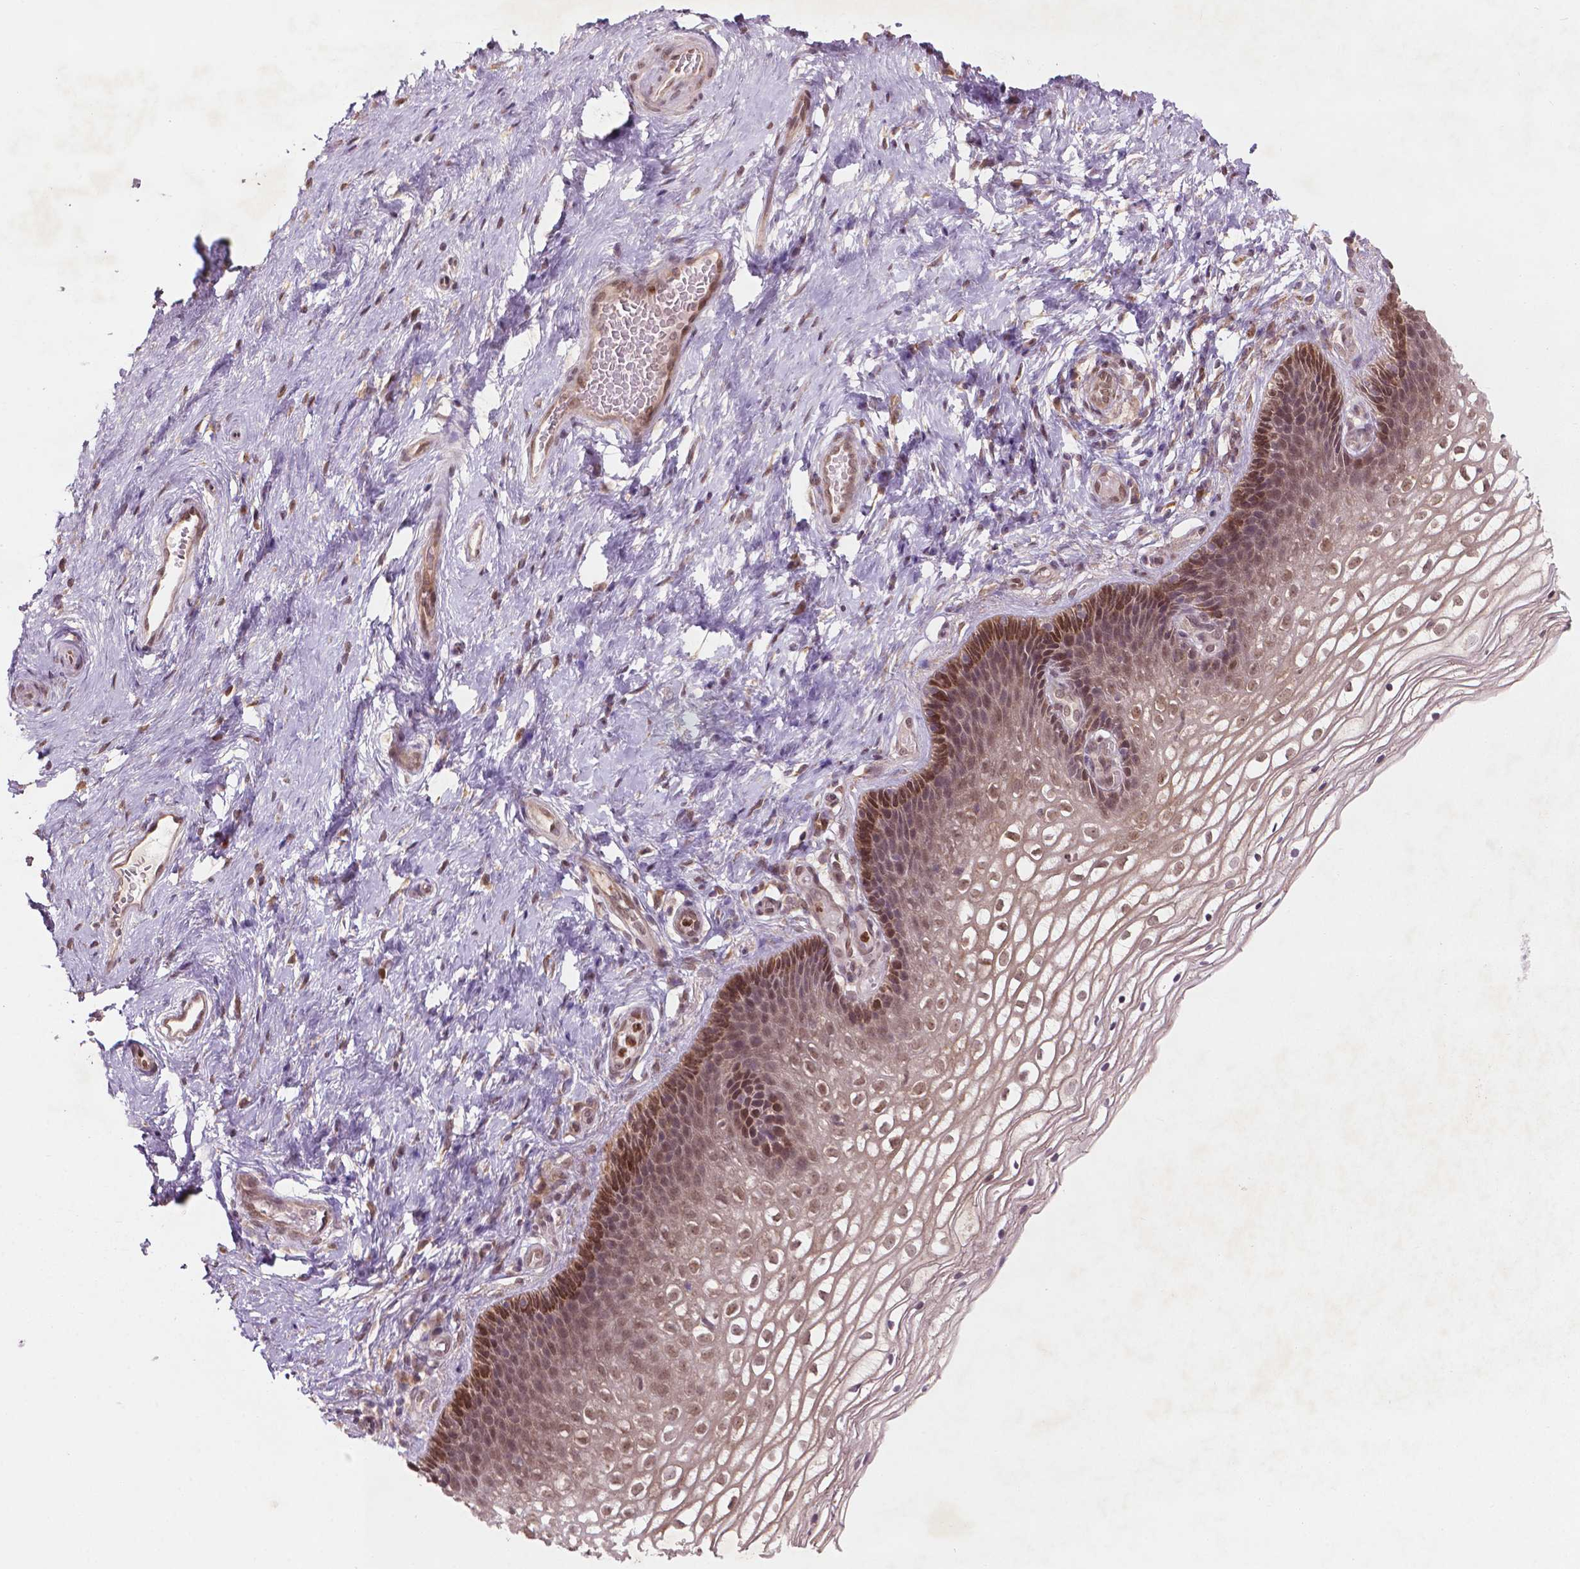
{"staining": {"intensity": "moderate", "quantity": ">75%", "location": "cytoplasmic/membranous,nuclear"}, "tissue": "cervix", "cell_type": "Glandular cells", "image_type": "normal", "snomed": [{"axis": "morphology", "description": "Normal tissue, NOS"}, {"axis": "topography", "description": "Cervix"}], "caption": "A brown stain labels moderate cytoplasmic/membranous,nuclear expression of a protein in glandular cells of normal human cervix. (DAB (3,3'-diaminobenzidine) IHC with brightfield microscopy, high magnification).", "gene": "NFAT5", "patient": {"sex": "female", "age": 34}}